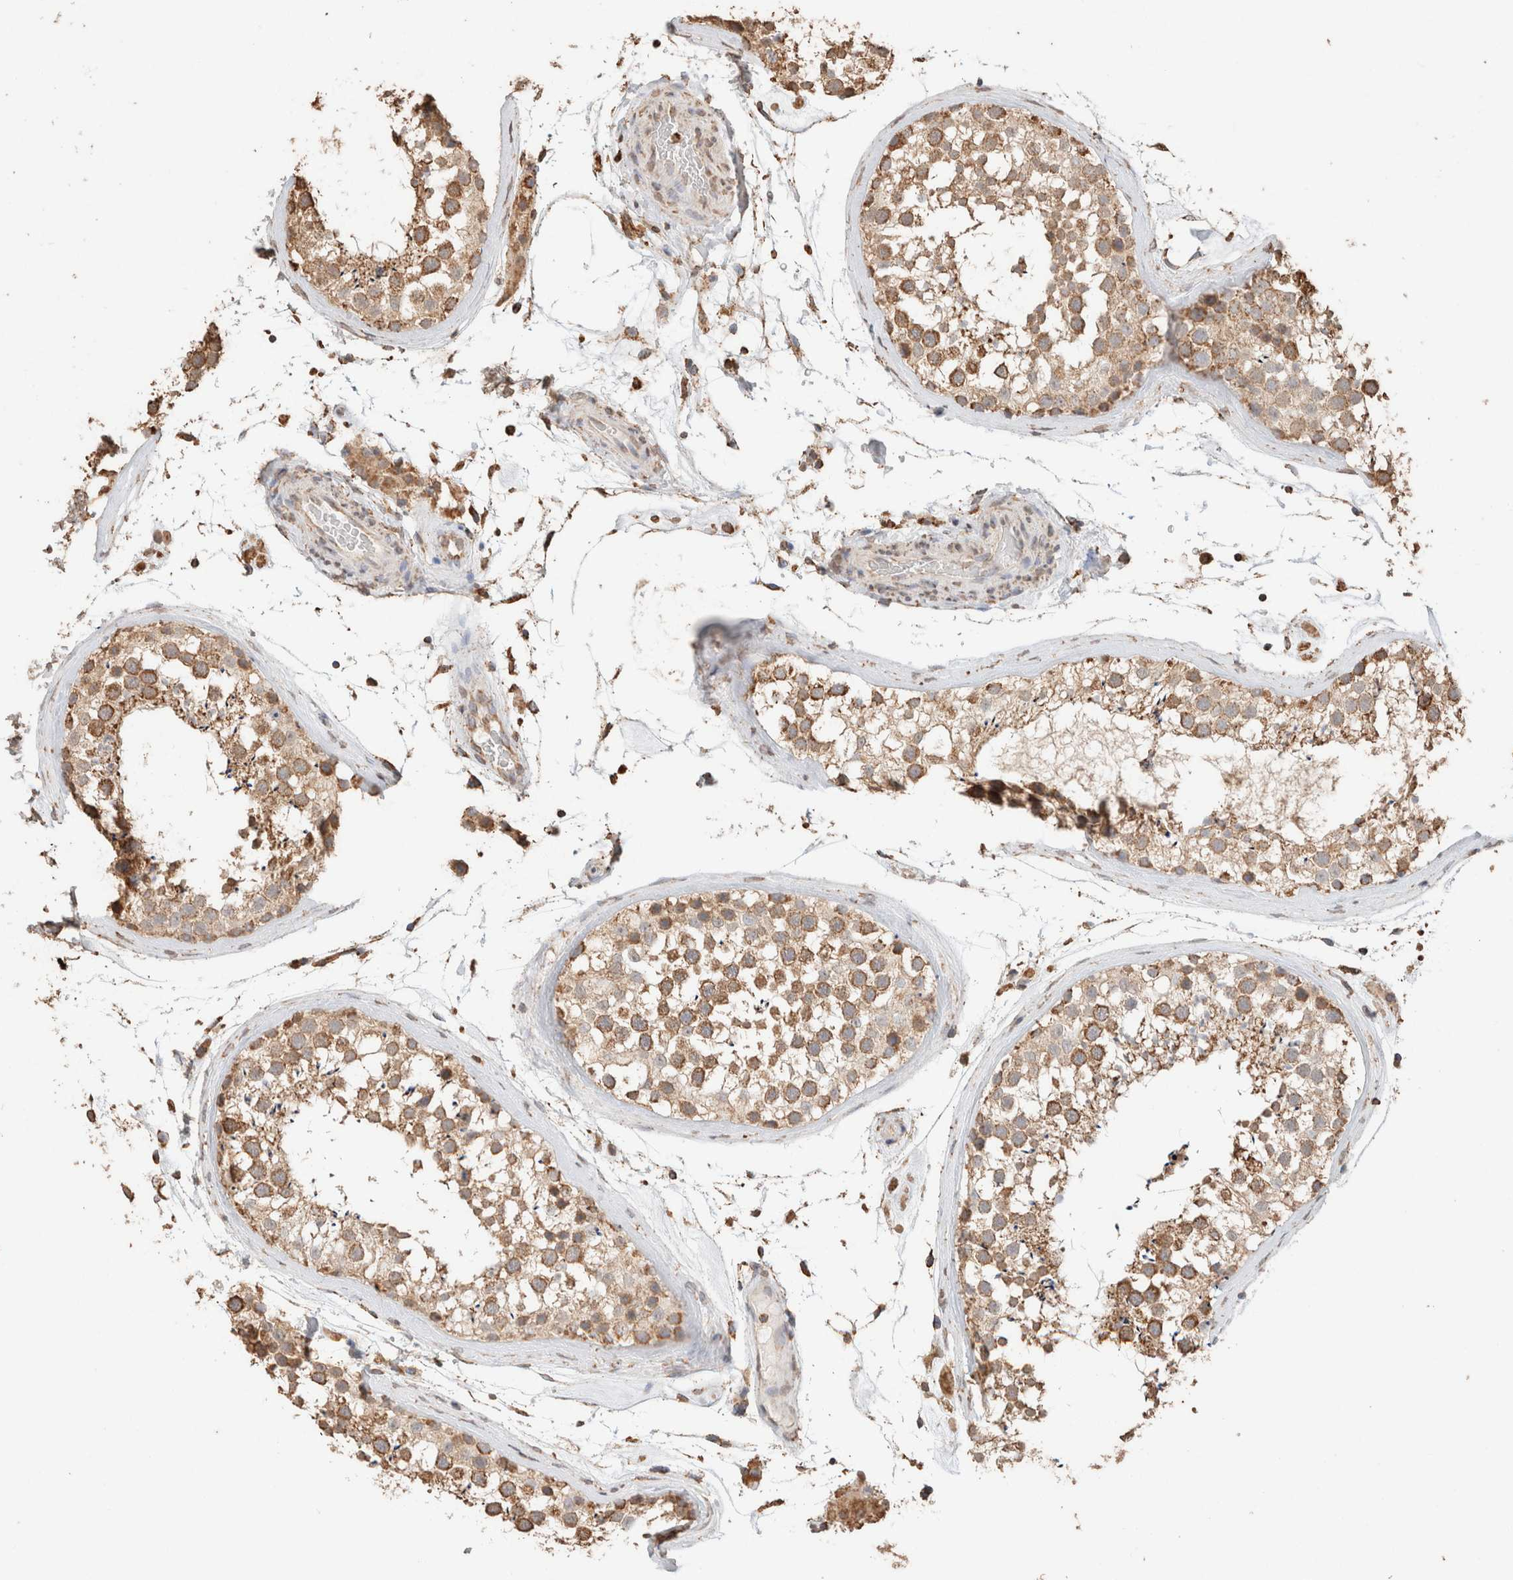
{"staining": {"intensity": "moderate", "quantity": ">75%", "location": "cytoplasmic/membranous"}, "tissue": "testis", "cell_type": "Cells in seminiferous ducts", "image_type": "normal", "snomed": [{"axis": "morphology", "description": "Normal tissue, NOS"}, {"axis": "topography", "description": "Testis"}], "caption": "Immunohistochemical staining of unremarkable human testis exhibits >75% levels of moderate cytoplasmic/membranous protein staining in approximately >75% of cells in seminiferous ducts.", "gene": "SDC2", "patient": {"sex": "male", "age": 46}}